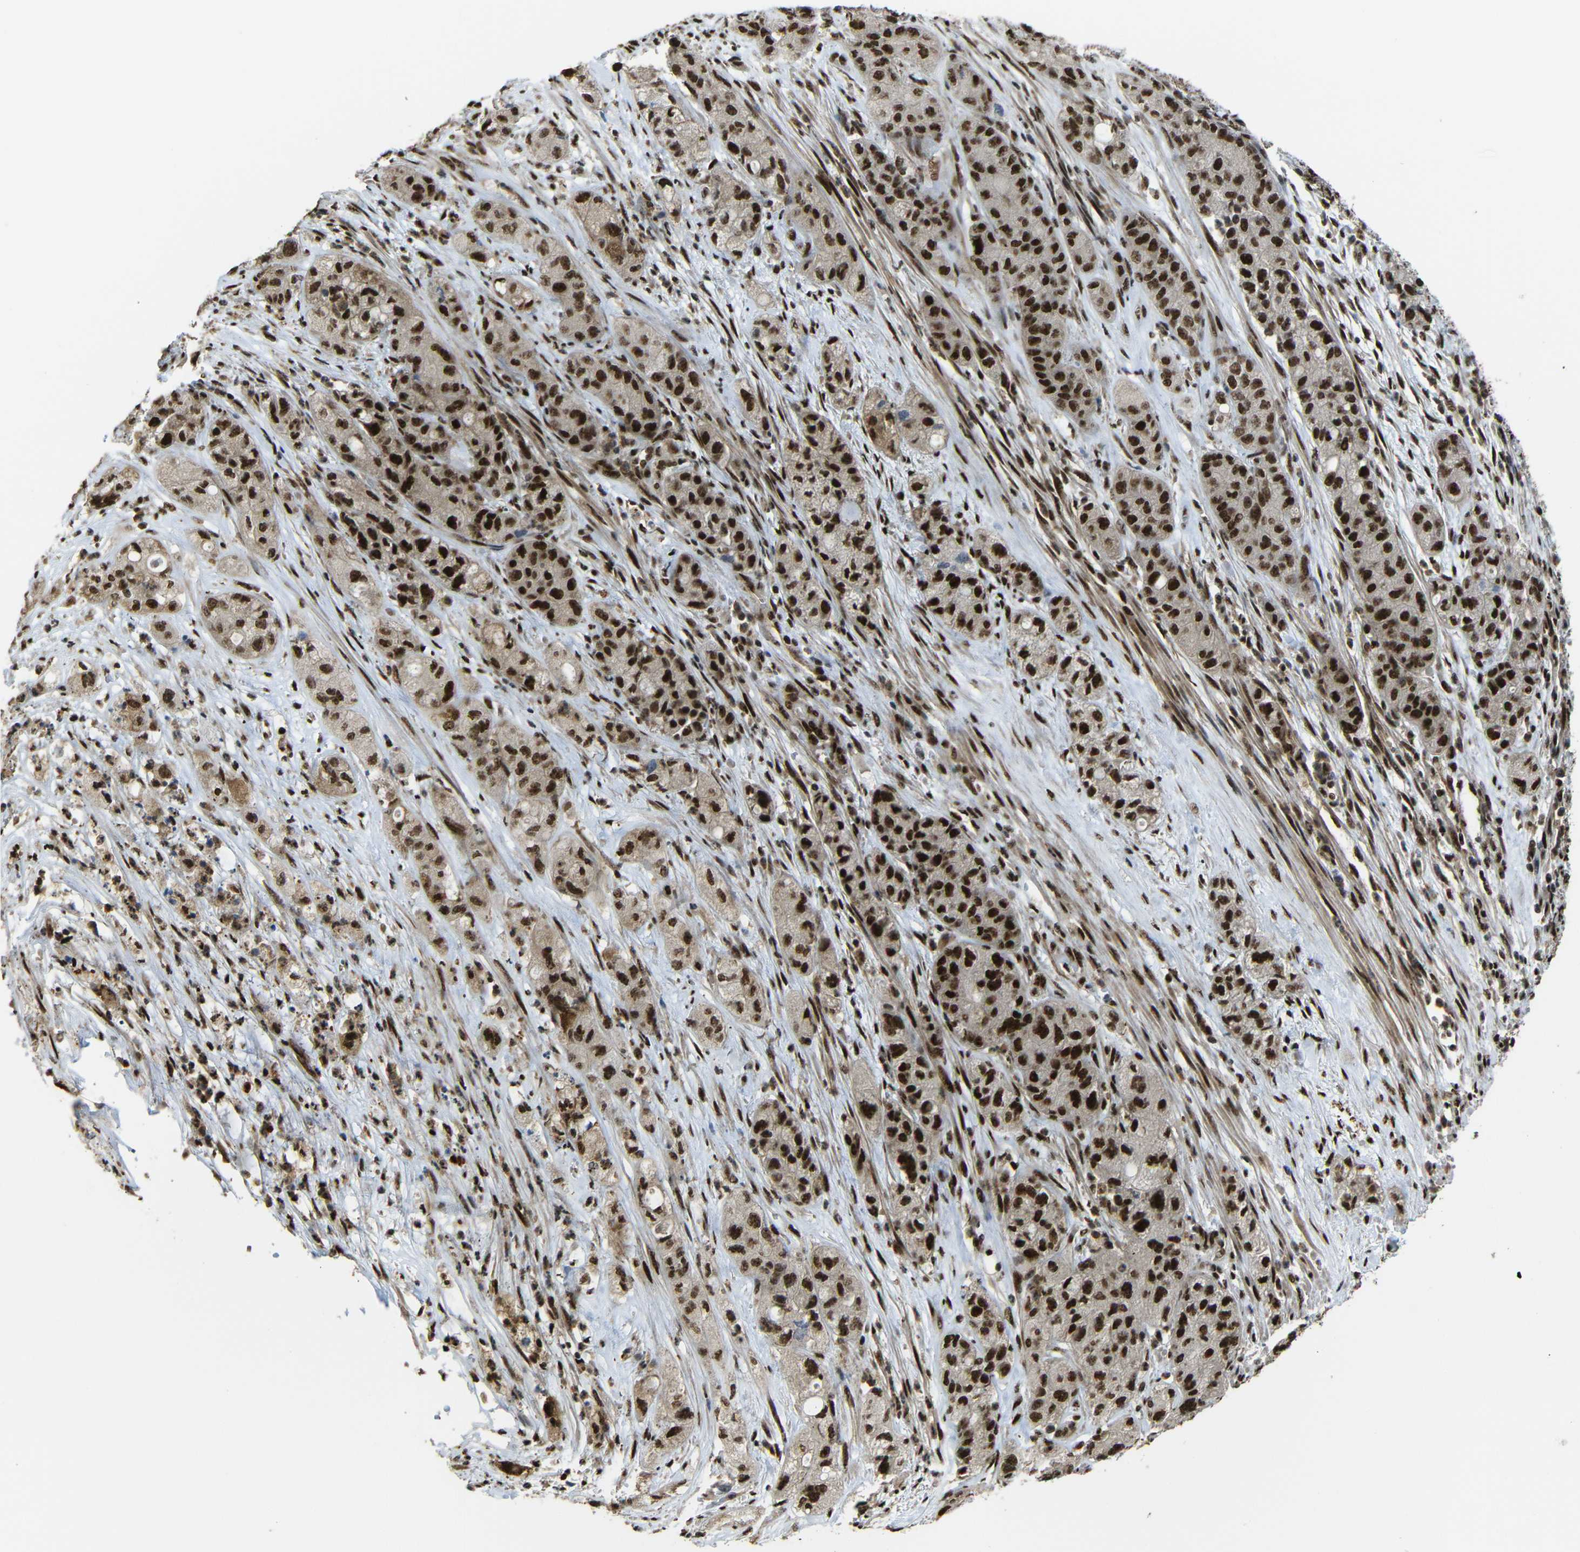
{"staining": {"intensity": "strong", "quantity": ">75%", "location": "cytoplasmic/membranous,nuclear"}, "tissue": "pancreatic cancer", "cell_type": "Tumor cells", "image_type": "cancer", "snomed": [{"axis": "morphology", "description": "Adenocarcinoma, NOS"}, {"axis": "topography", "description": "Pancreas"}], "caption": "Immunohistochemistry micrograph of human pancreatic cancer (adenocarcinoma) stained for a protein (brown), which shows high levels of strong cytoplasmic/membranous and nuclear positivity in approximately >75% of tumor cells.", "gene": "TCF7L2", "patient": {"sex": "female", "age": 78}}